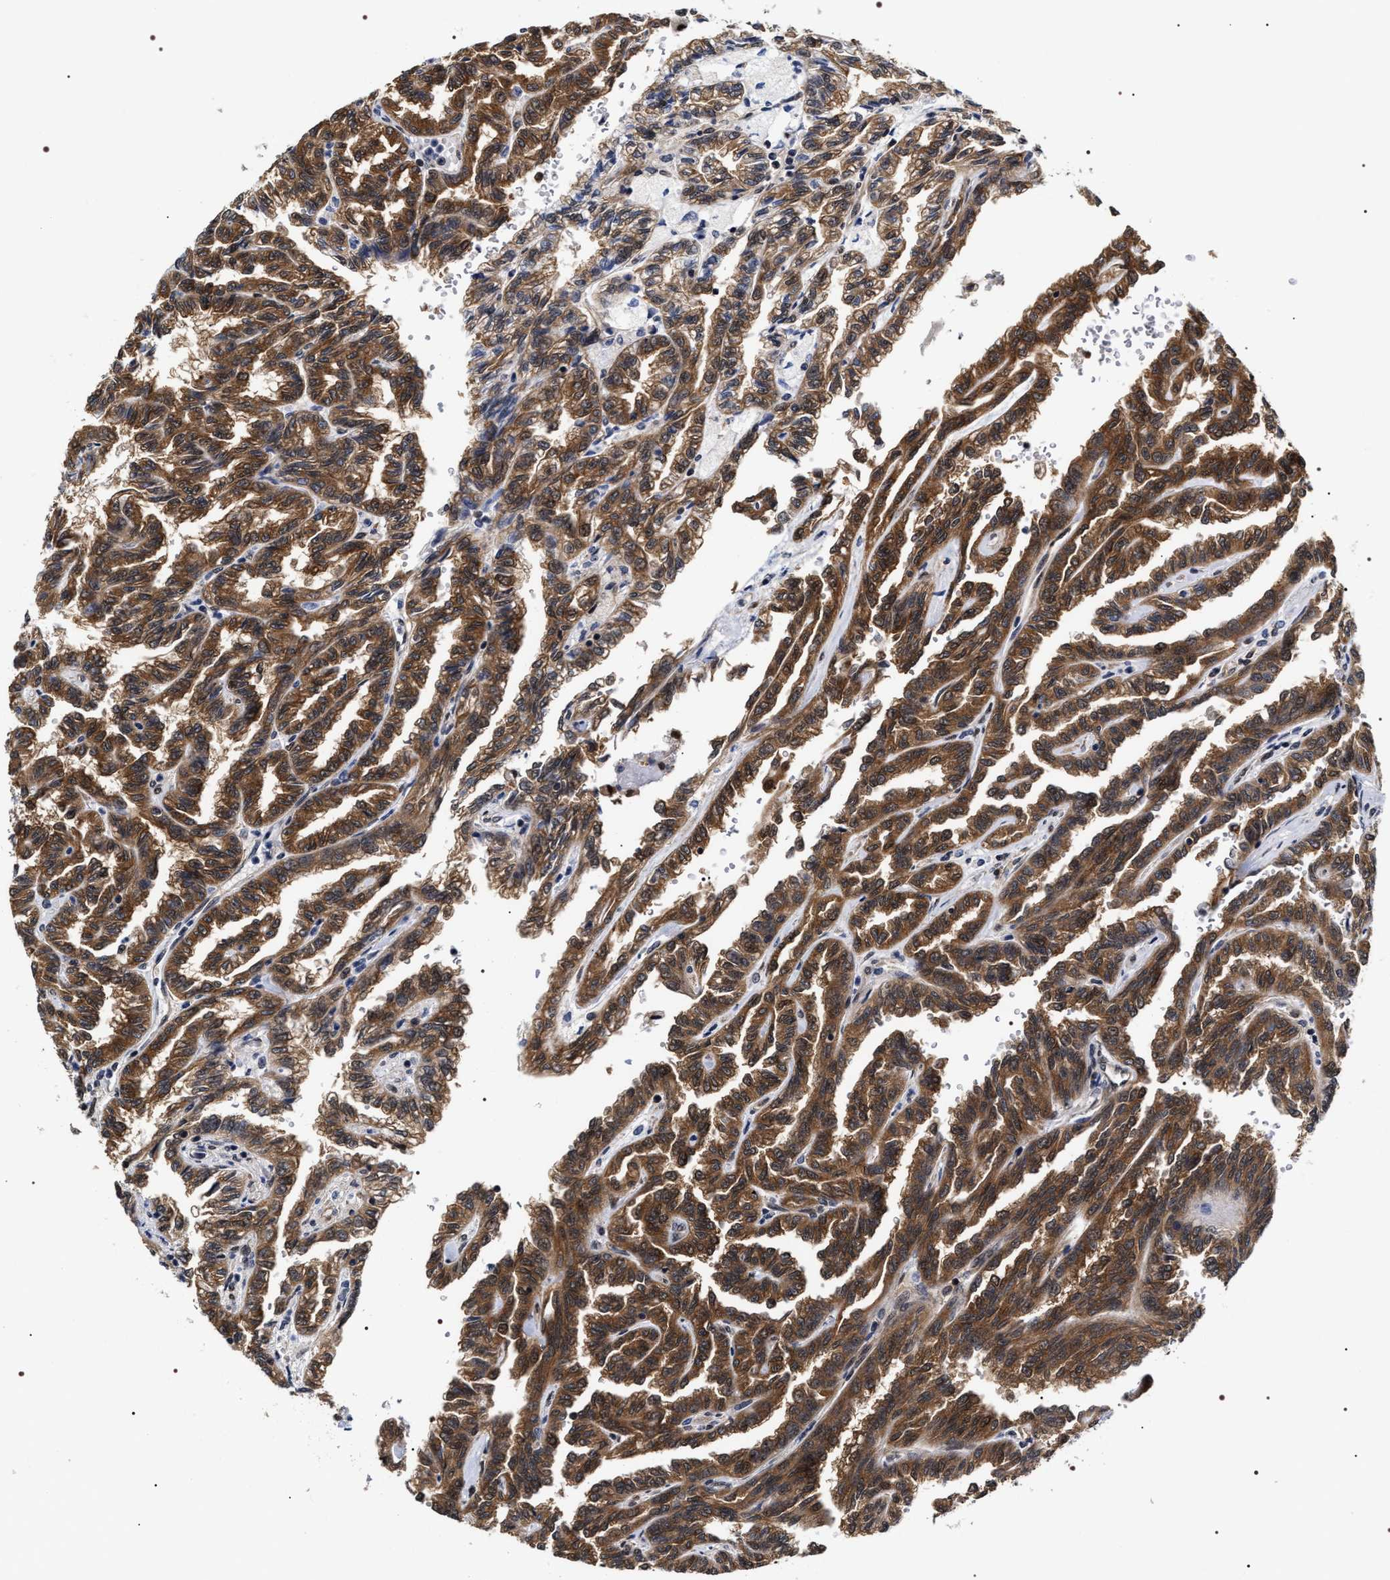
{"staining": {"intensity": "strong", "quantity": ">75%", "location": "cytoplasmic/membranous"}, "tissue": "renal cancer", "cell_type": "Tumor cells", "image_type": "cancer", "snomed": [{"axis": "morphology", "description": "Inflammation, NOS"}, {"axis": "morphology", "description": "Adenocarcinoma, NOS"}, {"axis": "topography", "description": "Kidney"}], "caption": "IHC of human adenocarcinoma (renal) shows high levels of strong cytoplasmic/membranous expression in approximately >75% of tumor cells. The protein is stained brown, and the nuclei are stained in blue (DAB IHC with brightfield microscopy, high magnification).", "gene": "BAG6", "patient": {"sex": "male", "age": 68}}